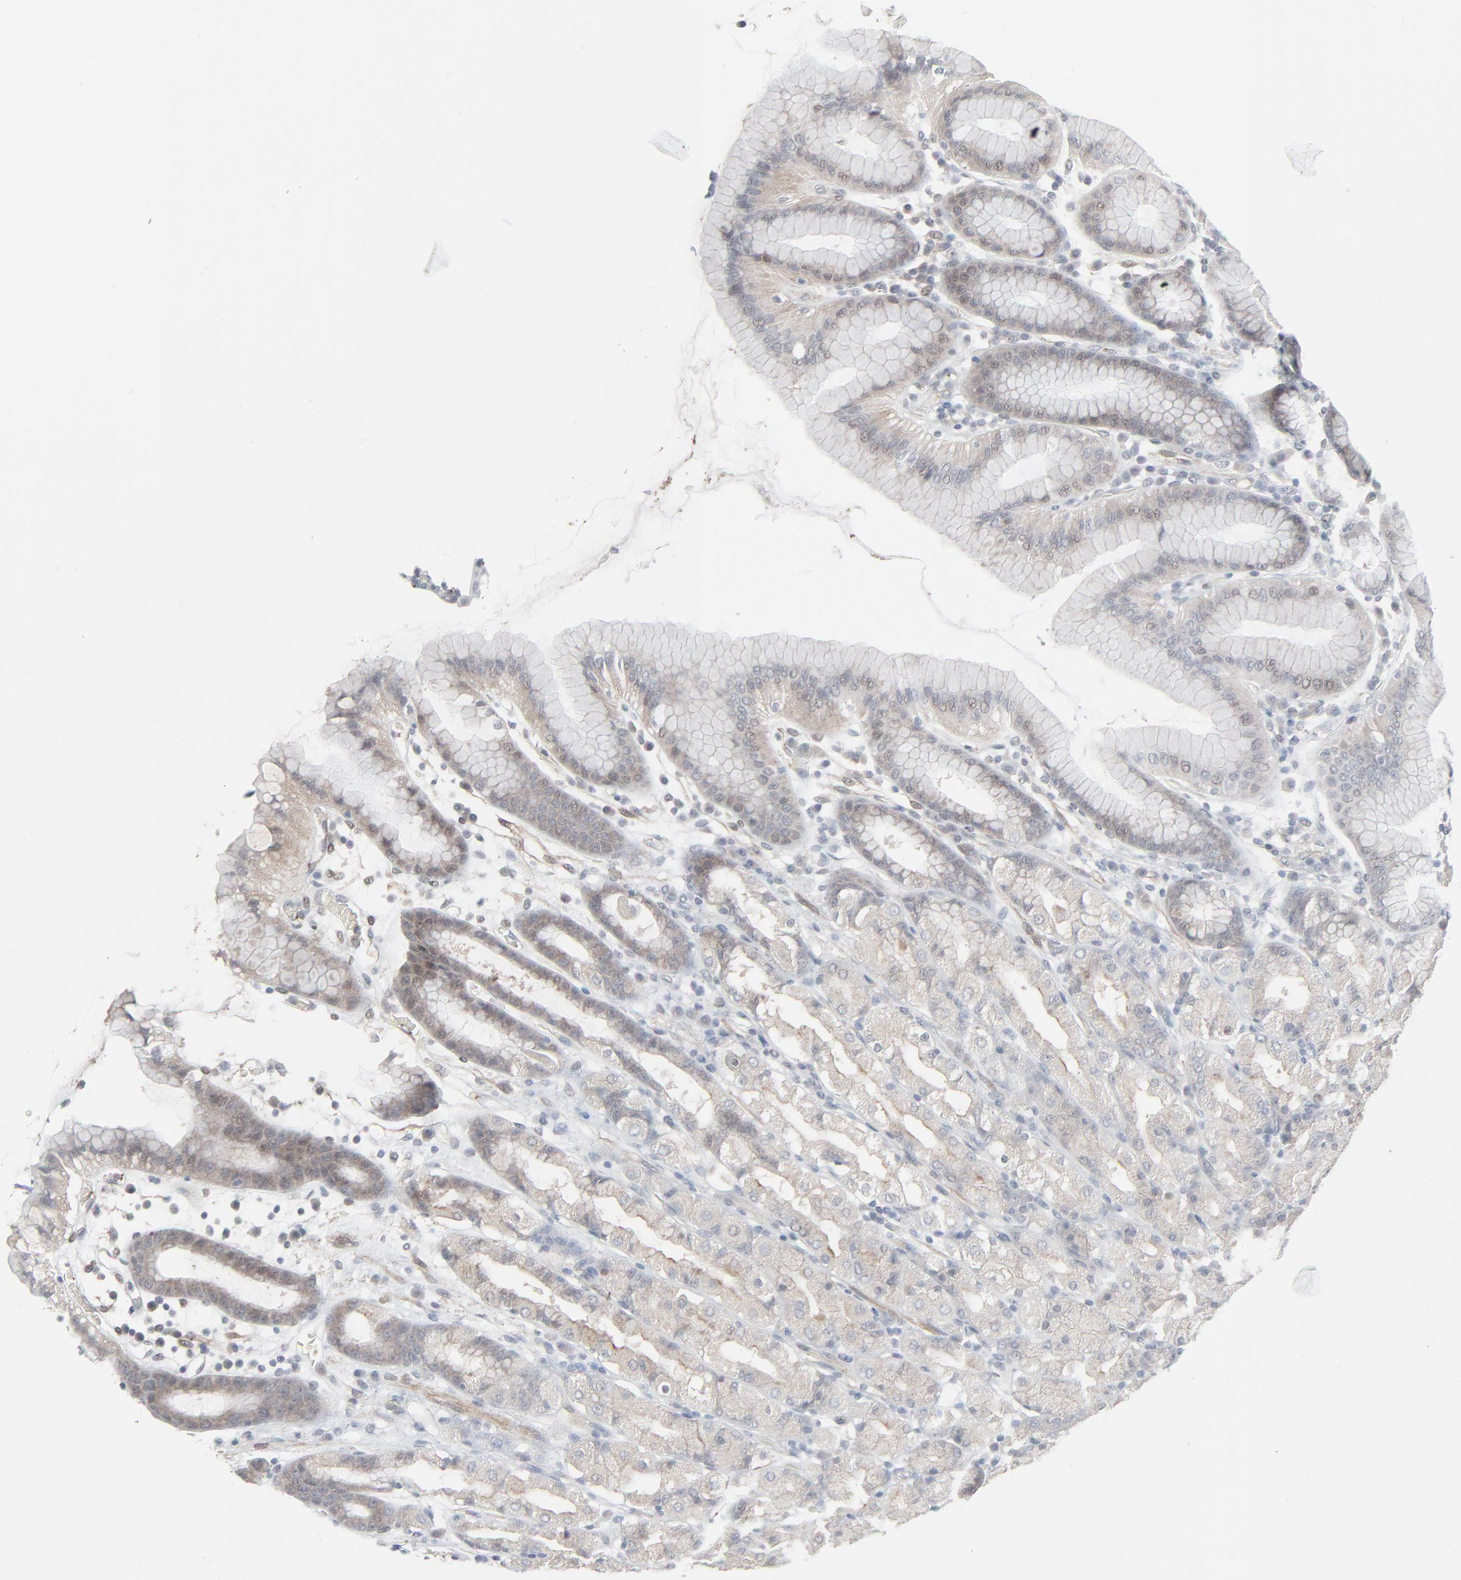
{"staining": {"intensity": "negative", "quantity": "none", "location": "none"}, "tissue": "stomach", "cell_type": "Glandular cells", "image_type": "normal", "snomed": [{"axis": "morphology", "description": "Normal tissue, NOS"}, {"axis": "topography", "description": "Stomach, upper"}], "caption": "A micrograph of human stomach is negative for staining in glandular cells.", "gene": "NEUROD1", "patient": {"sex": "male", "age": 68}}